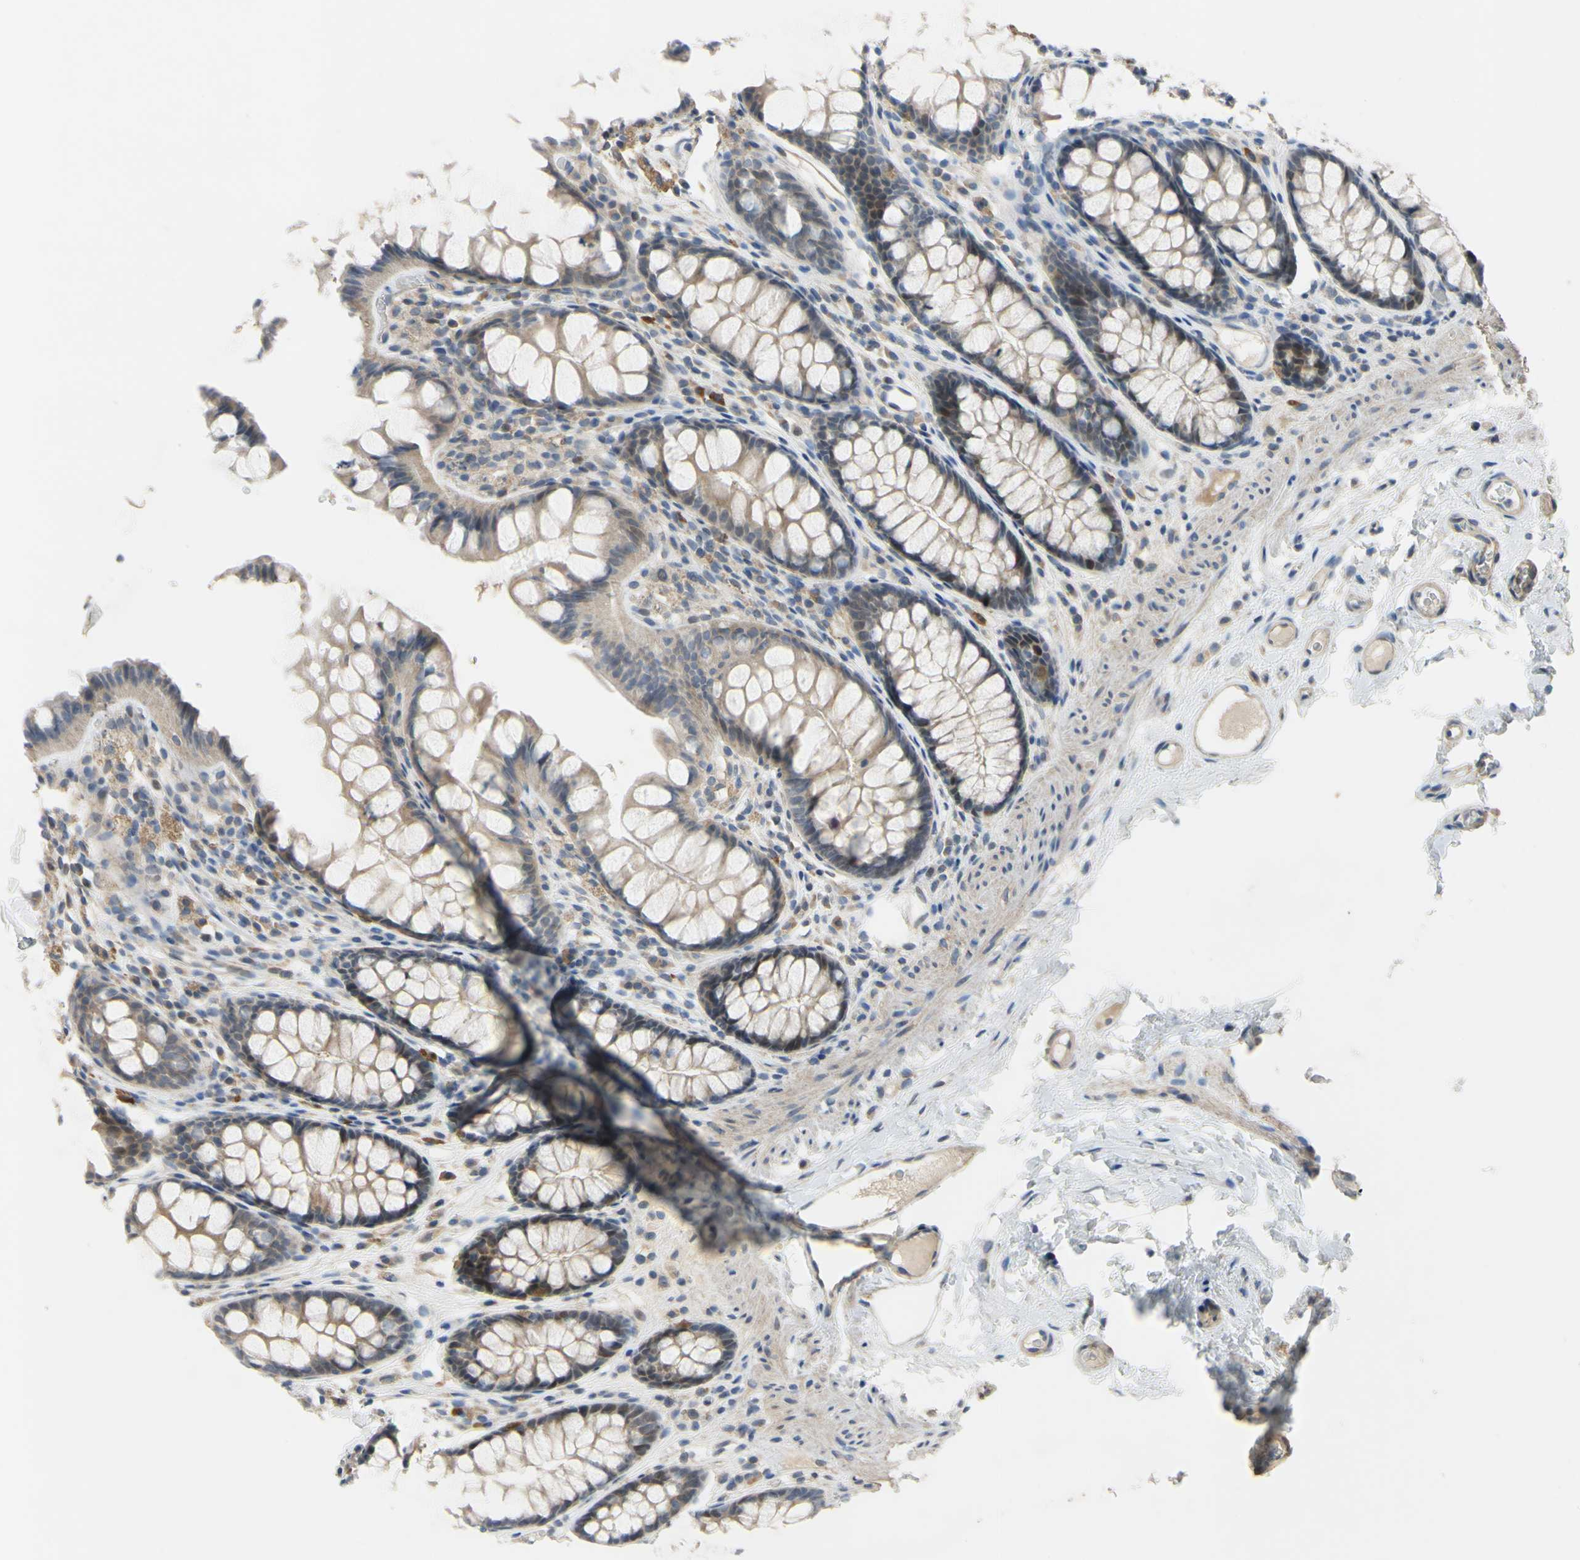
{"staining": {"intensity": "weak", "quantity": ">75%", "location": "cytoplasmic/membranous"}, "tissue": "colon", "cell_type": "Endothelial cells", "image_type": "normal", "snomed": [{"axis": "morphology", "description": "Normal tissue, NOS"}, {"axis": "topography", "description": "Colon"}], "caption": "Immunohistochemistry (DAB (3,3'-diaminobenzidine)) staining of normal human colon exhibits weak cytoplasmic/membranous protein staining in about >75% of endothelial cells. (IHC, brightfield microscopy, high magnification).", "gene": "LHX9", "patient": {"sex": "female", "age": 55}}